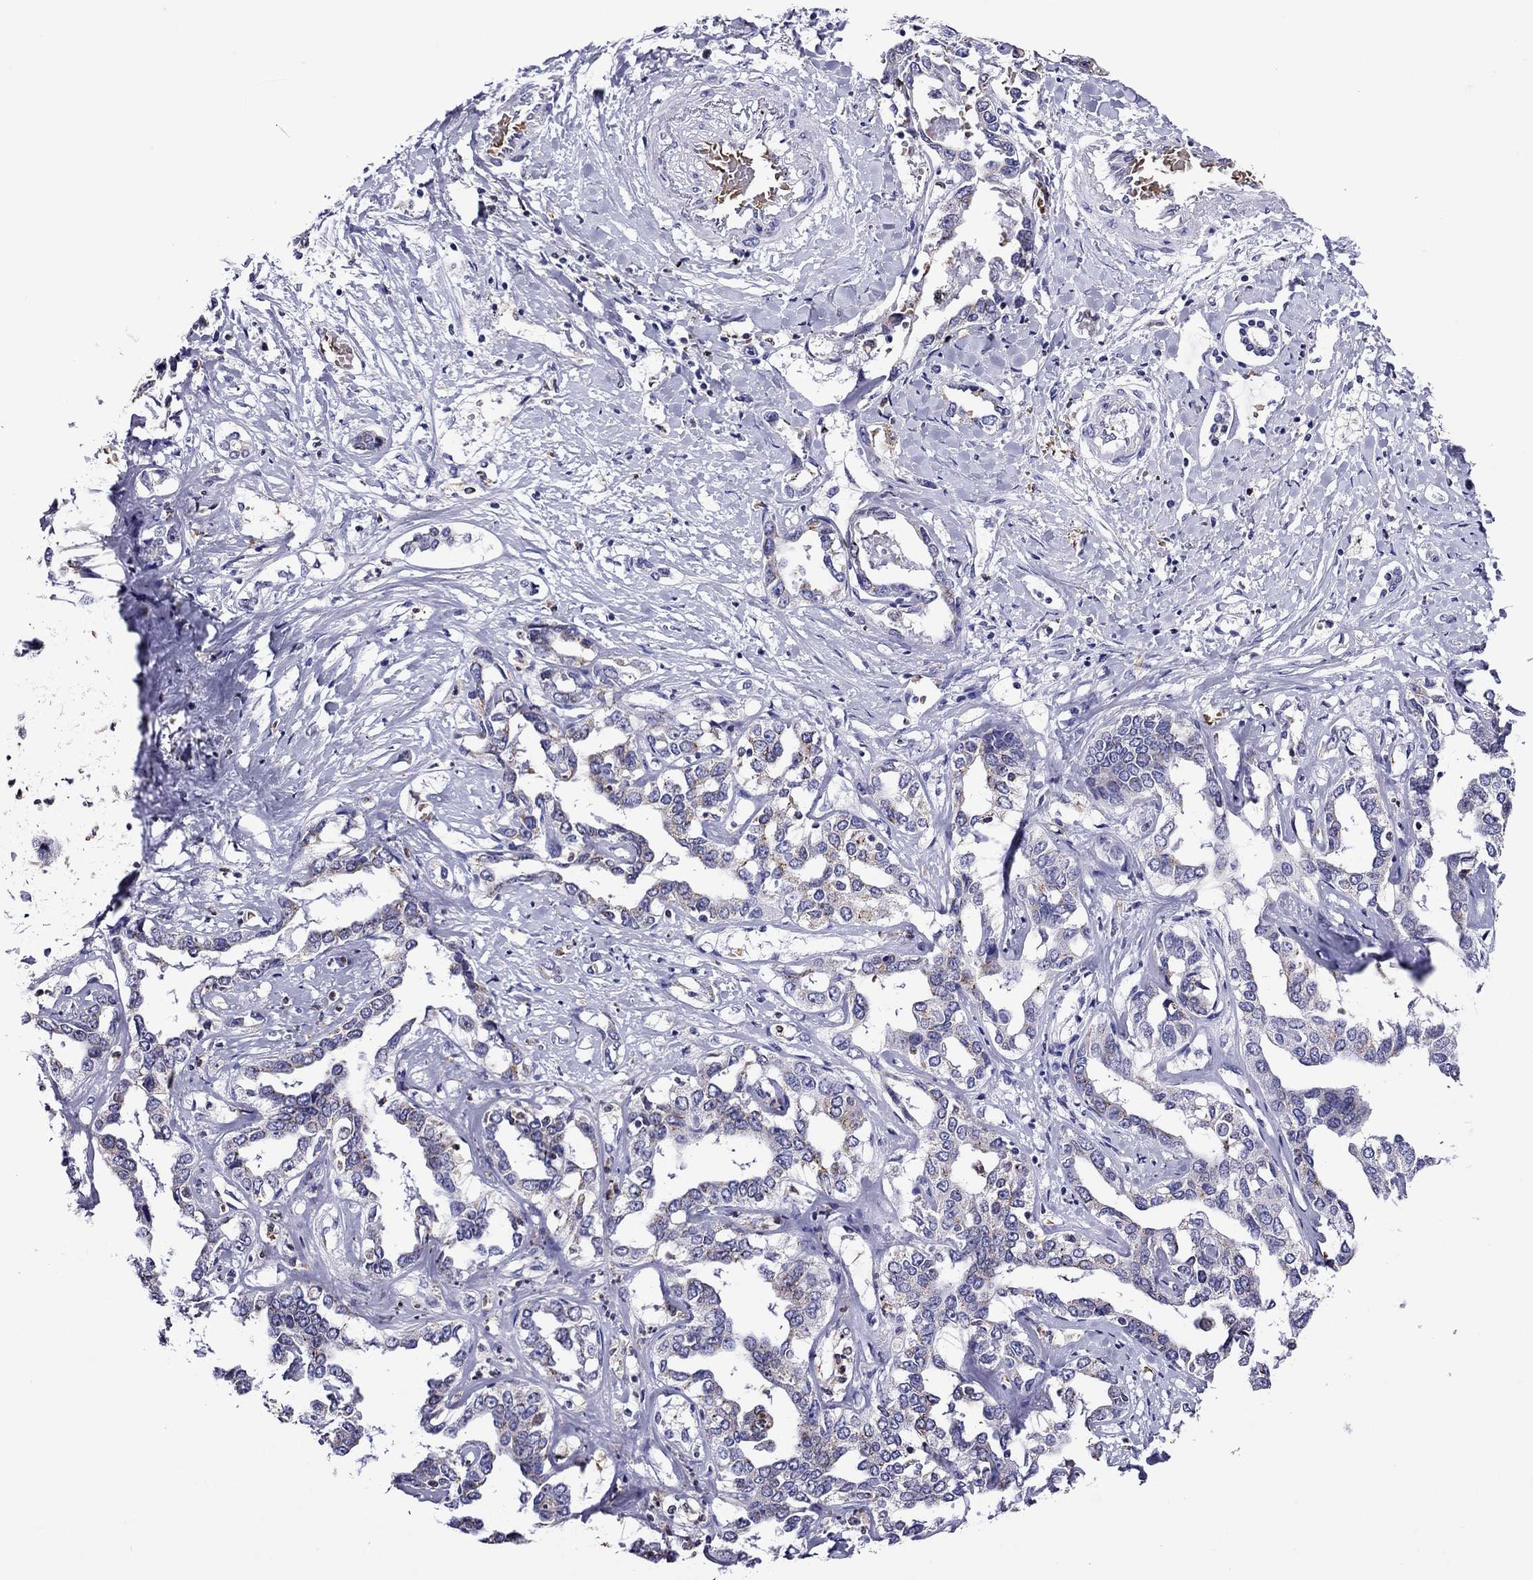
{"staining": {"intensity": "weak", "quantity": "<25%", "location": "cytoplasmic/membranous"}, "tissue": "liver cancer", "cell_type": "Tumor cells", "image_type": "cancer", "snomed": [{"axis": "morphology", "description": "Cholangiocarcinoma"}, {"axis": "topography", "description": "Liver"}], "caption": "Liver cancer (cholangiocarcinoma) was stained to show a protein in brown. There is no significant staining in tumor cells. Brightfield microscopy of immunohistochemistry (IHC) stained with DAB (brown) and hematoxylin (blue), captured at high magnification.", "gene": "SCG2", "patient": {"sex": "male", "age": 59}}